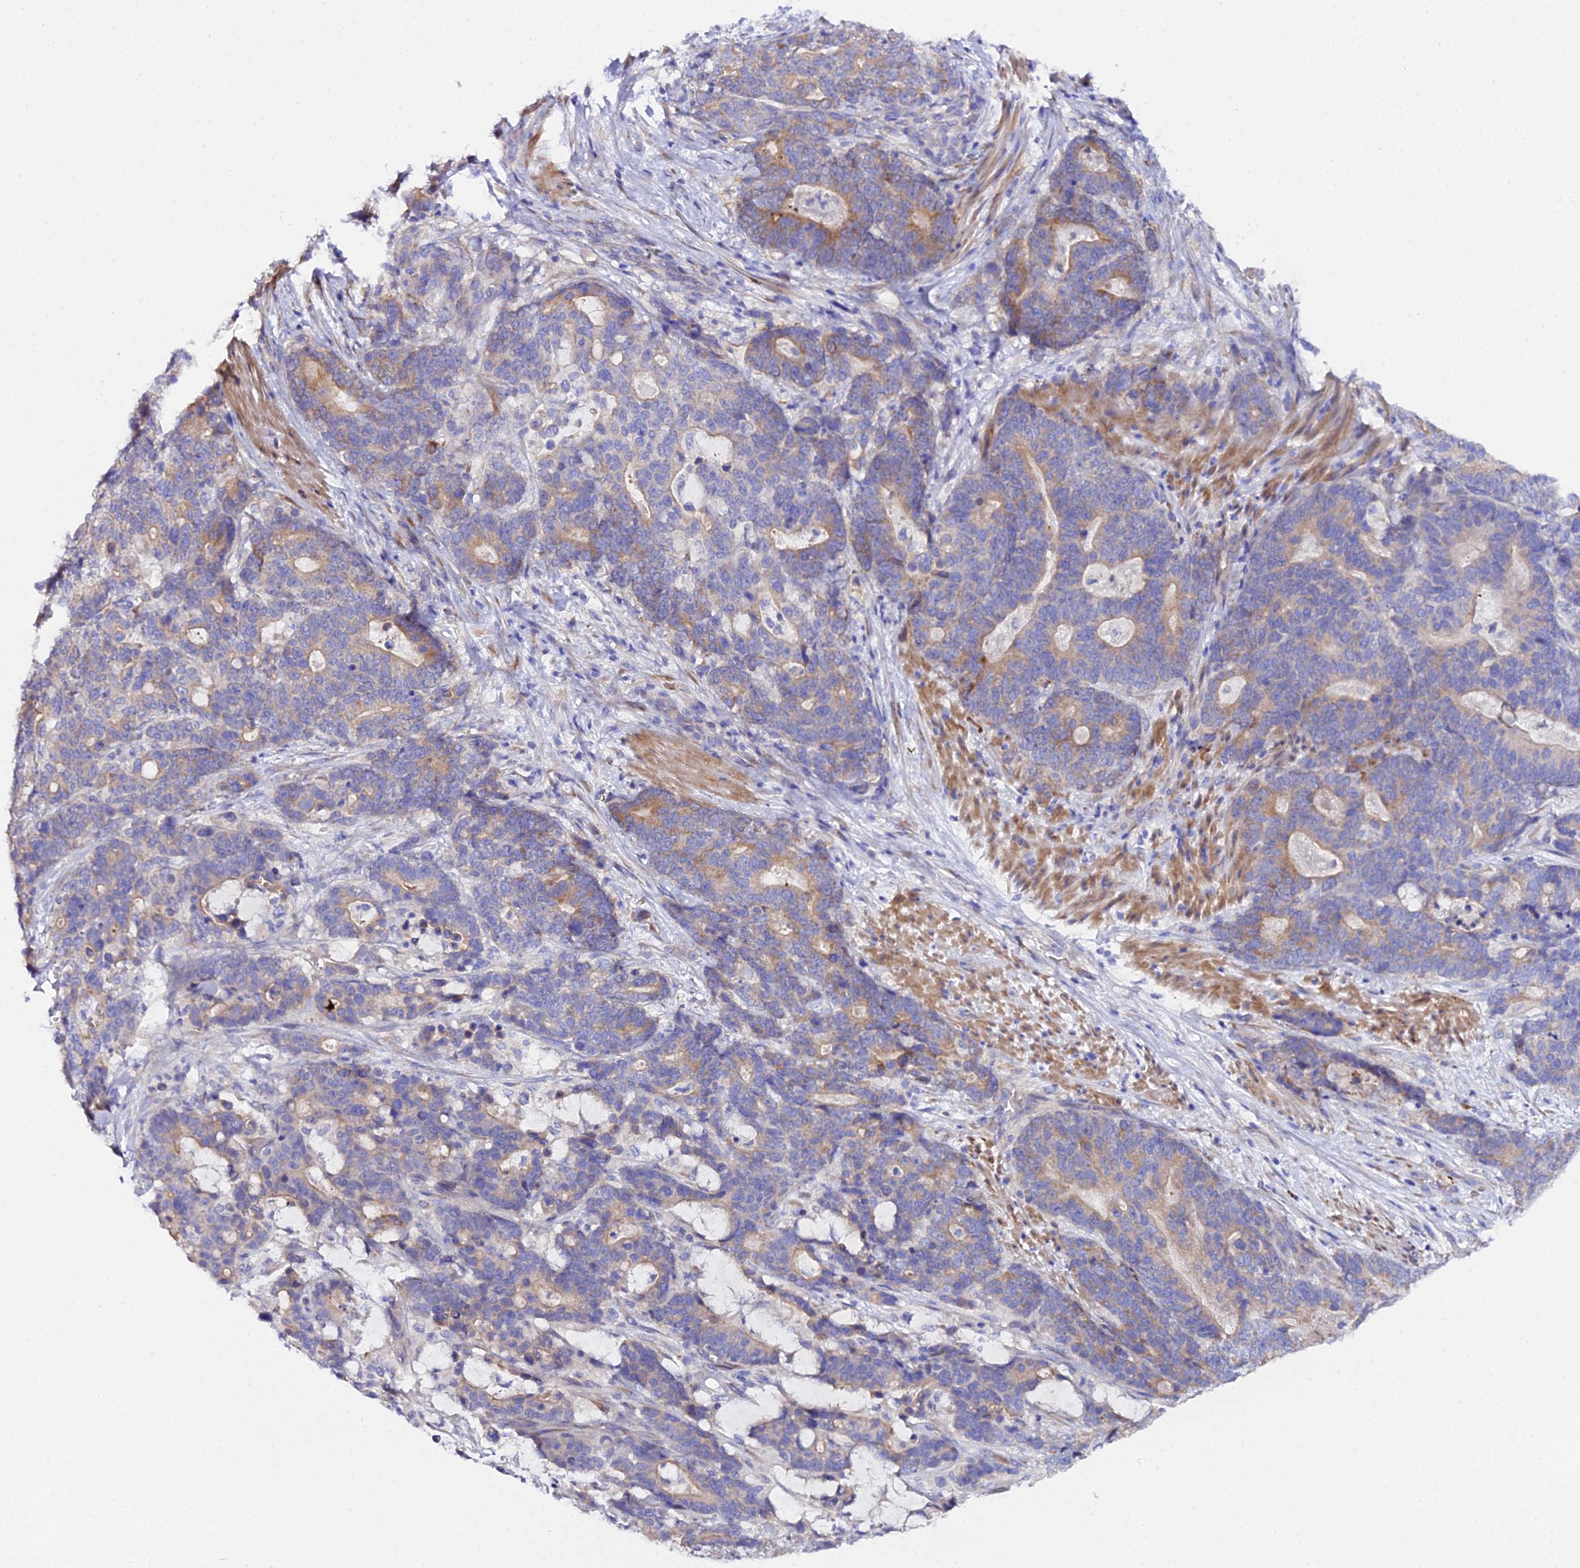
{"staining": {"intensity": "moderate", "quantity": "25%-75%", "location": "cytoplasmic/membranous"}, "tissue": "stomach cancer", "cell_type": "Tumor cells", "image_type": "cancer", "snomed": [{"axis": "morphology", "description": "Adenocarcinoma, NOS"}, {"axis": "topography", "description": "Stomach"}], "caption": "This is a photomicrograph of IHC staining of adenocarcinoma (stomach), which shows moderate positivity in the cytoplasmic/membranous of tumor cells.", "gene": "CFAP45", "patient": {"sex": "female", "age": 76}}